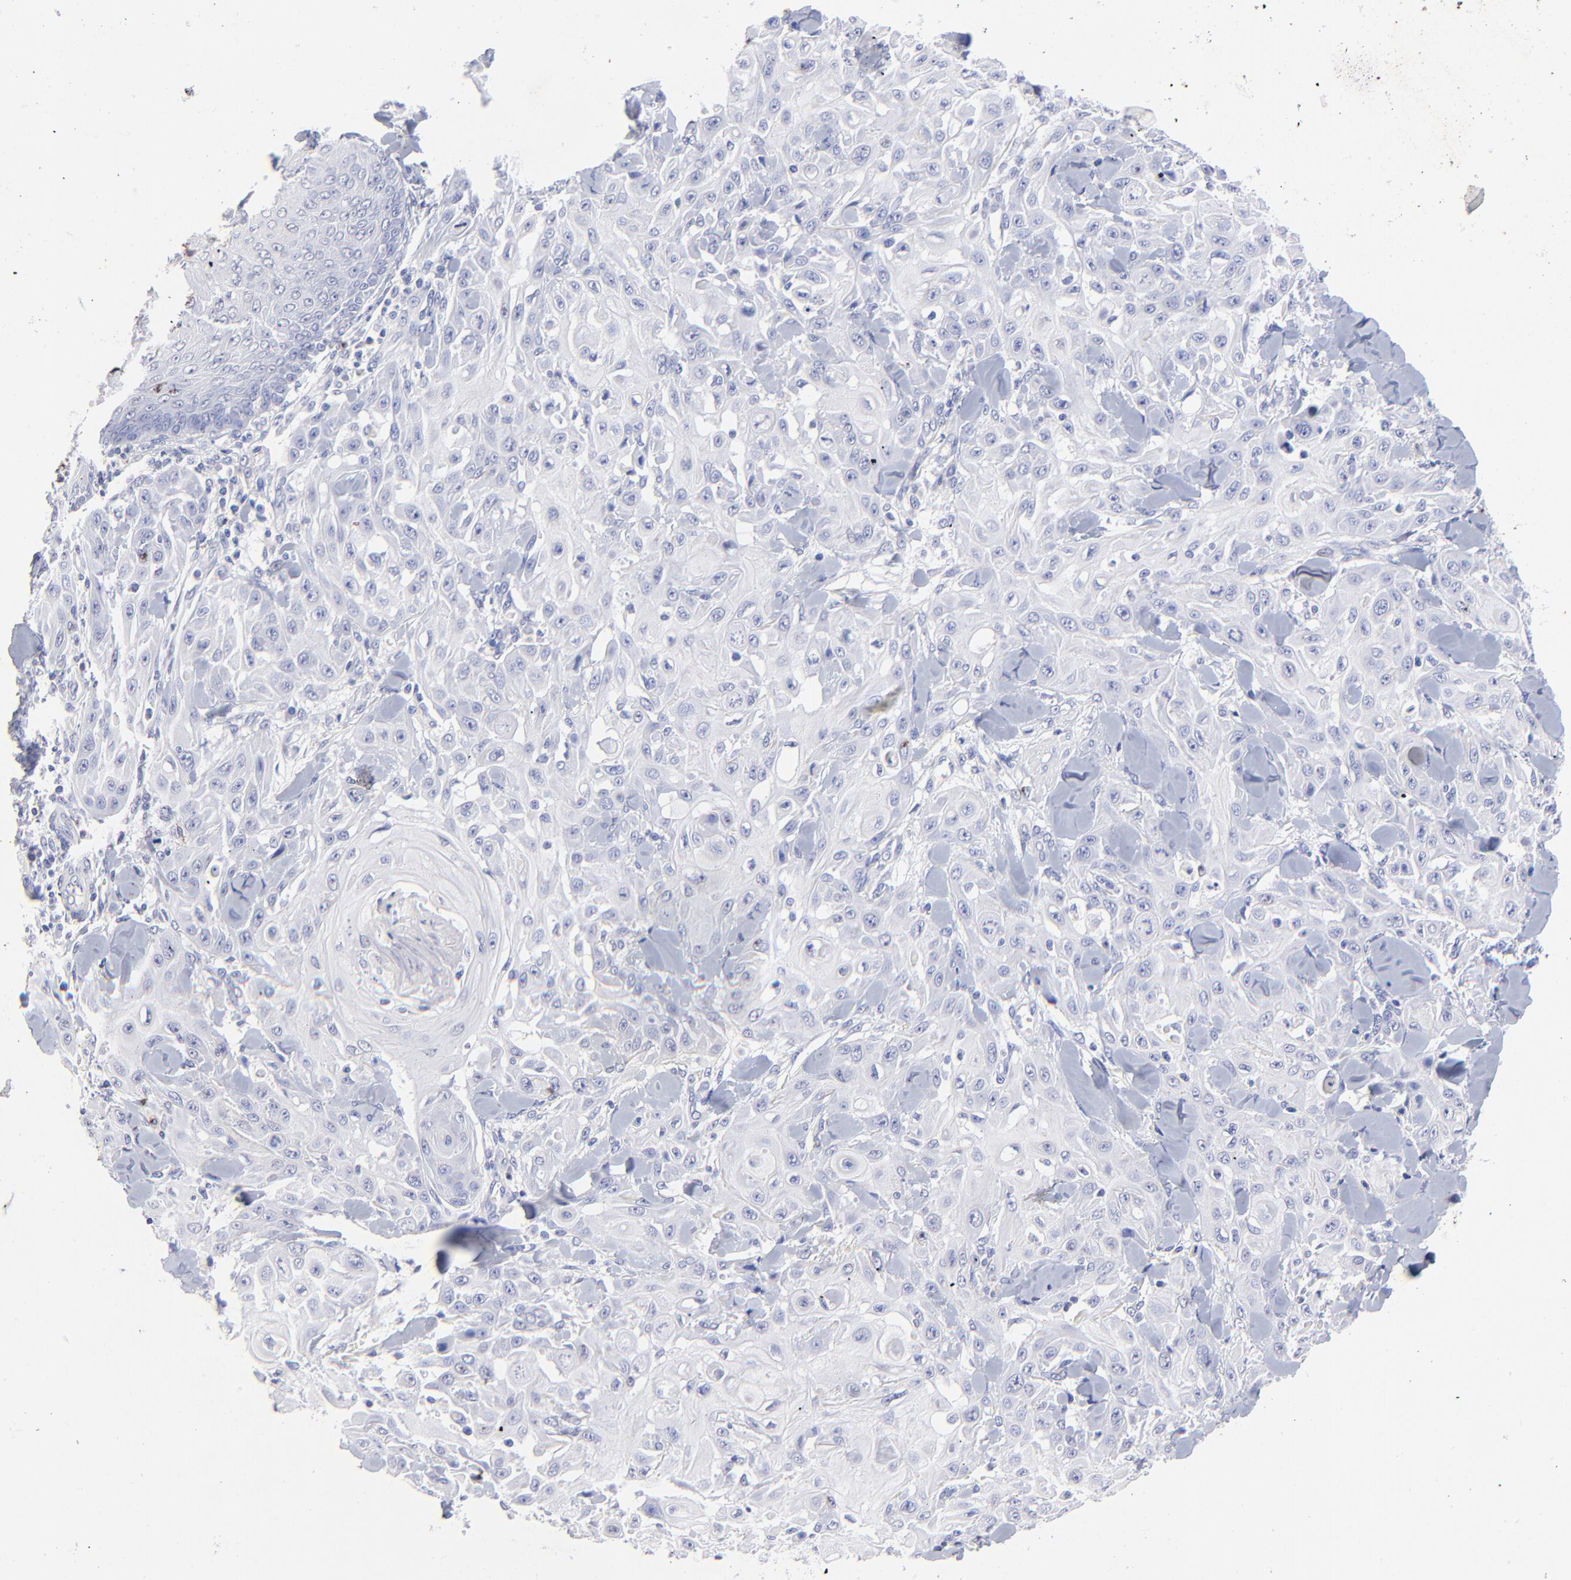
{"staining": {"intensity": "negative", "quantity": "none", "location": "none"}, "tissue": "skin cancer", "cell_type": "Tumor cells", "image_type": "cancer", "snomed": [{"axis": "morphology", "description": "Squamous cell carcinoma, NOS"}, {"axis": "topography", "description": "Skin"}], "caption": "Histopathology image shows no significant protein expression in tumor cells of skin squamous cell carcinoma.", "gene": "HORMAD2", "patient": {"sex": "male", "age": 24}}